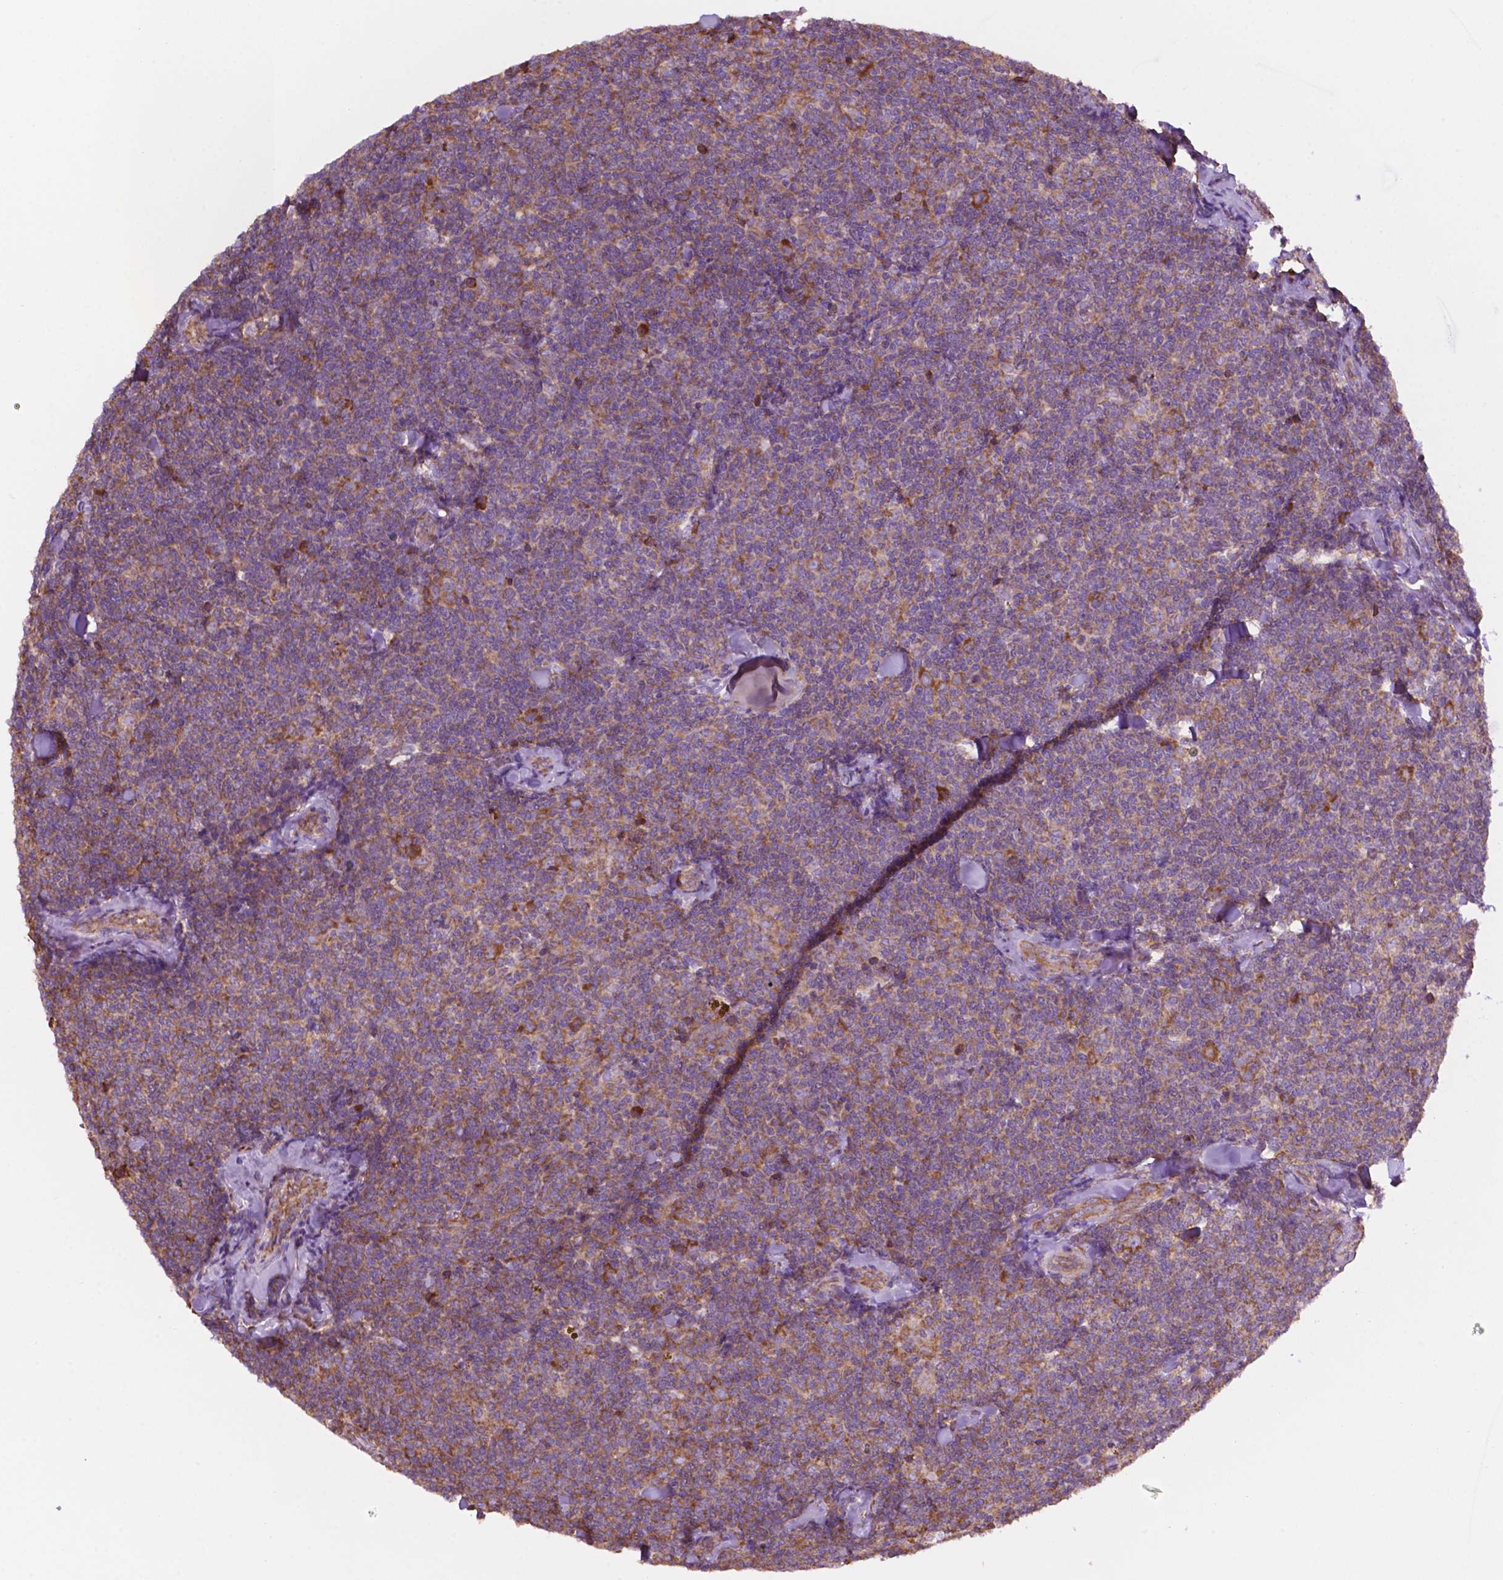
{"staining": {"intensity": "moderate", "quantity": "25%-75%", "location": "cytoplasmic/membranous"}, "tissue": "lymphoma", "cell_type": "Tumor cells", "image_type": "cancer", "snomed": [{"axis": "morphology", "description": "Malignant lymphoma, non-Hodgkin's type, Low grade"}, {"axis": "topography", "description": "Lymph node"}], "caption": "Lymphoma was stained to show a protein in brown. There is medium levels of moderate cytoplasmic/membranous expression in approximately 25%-75% of tumor cells.", "gene": "RPL29", "patient": {"sex": "female", "age": 56}}